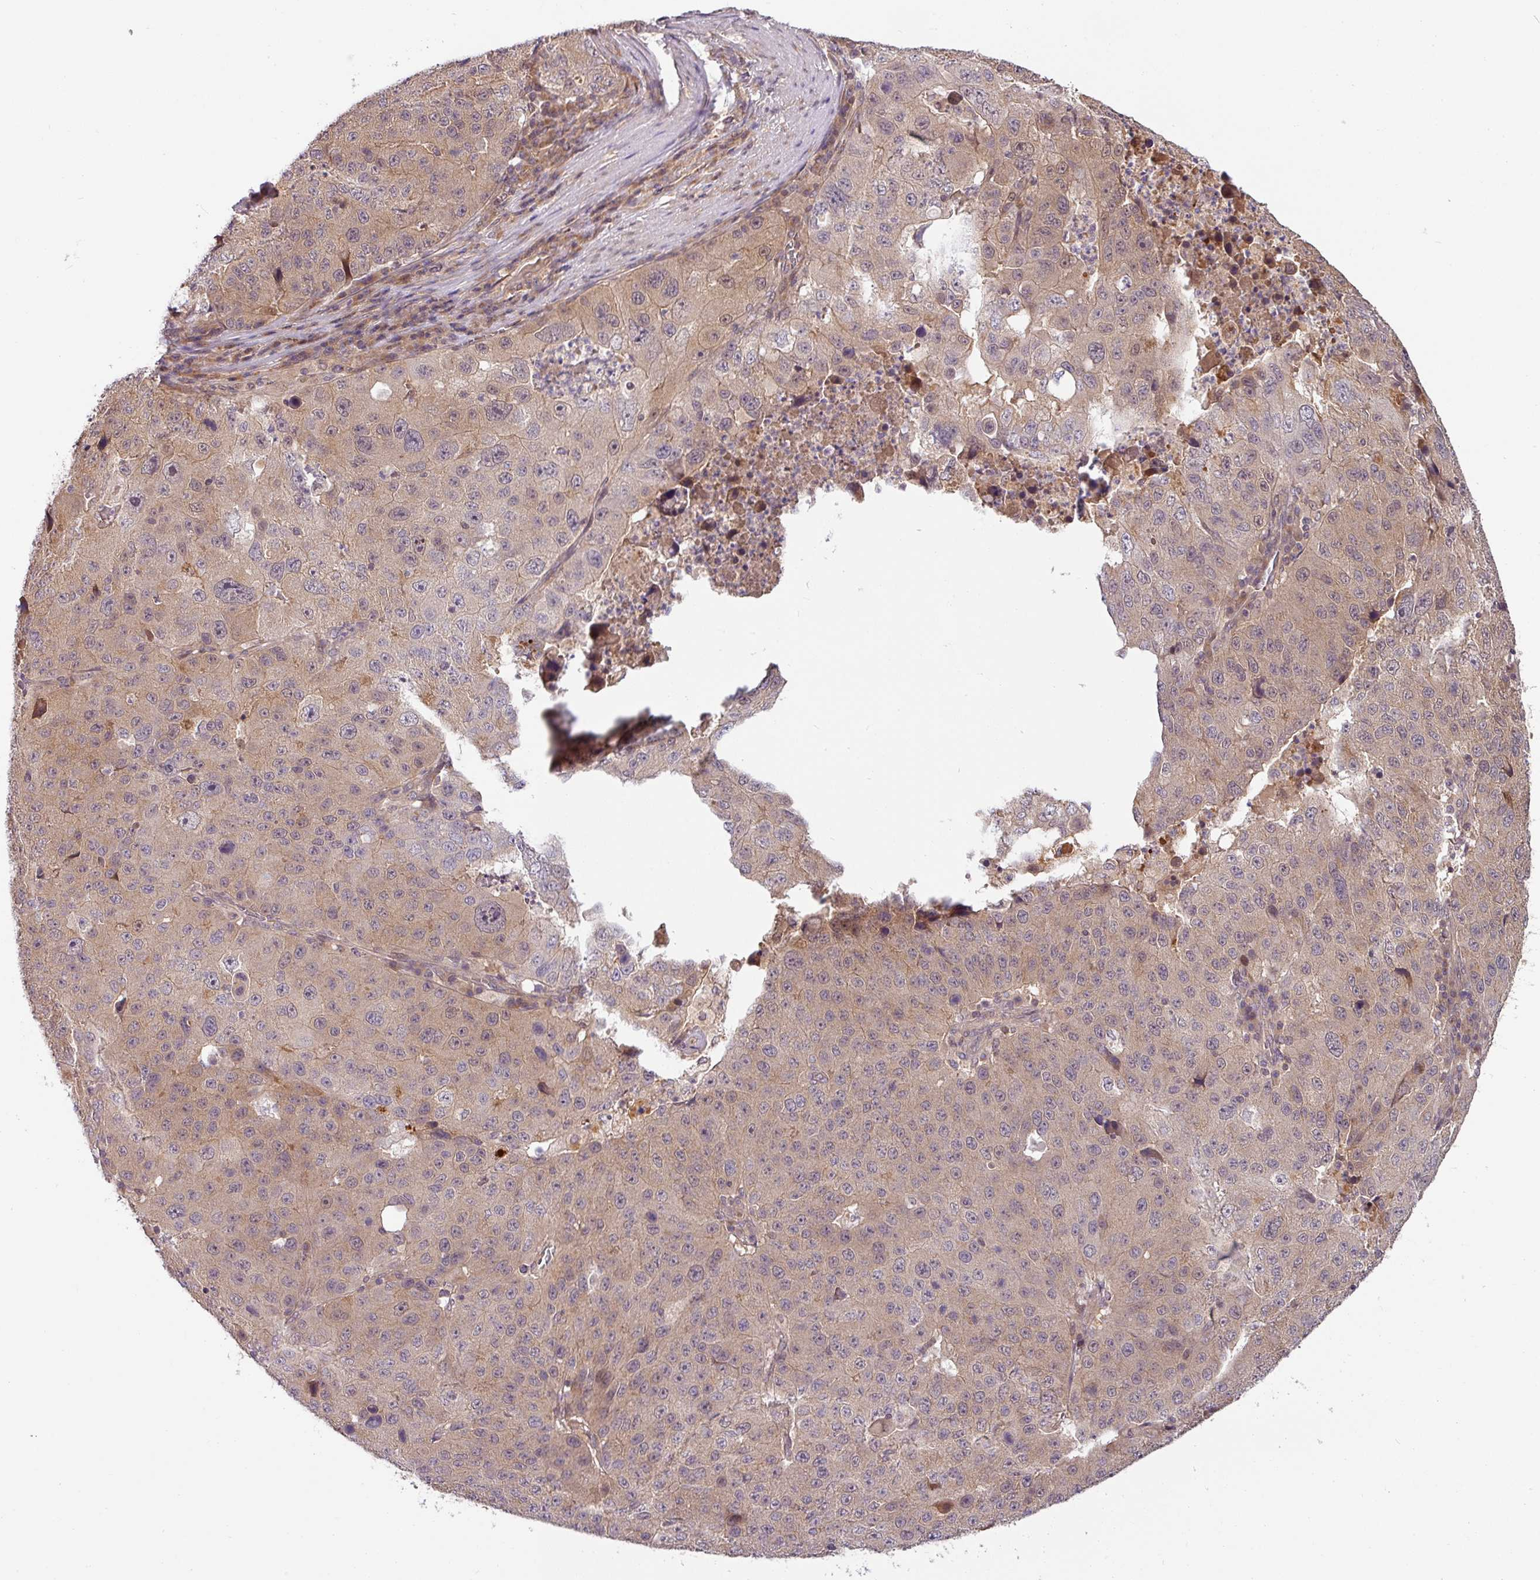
{"staining": {"intensity": "weak", "quantity": "25%-75%", "location": "cytoplasmic/membranous"}, "tissue": "stomach cancer", "cell_type": "Tumor cells", "image_type": "cancer", "snomed": [{"axis": "morphology", "description": "Adenocarcinoma, NOS"}, {"axis": "topography", "description": "Stomach"}], "caption": "Stomach adenocarcinoma stained for a protein (brown) exhibits weak cytoplasmic/membranous positive expression in about 25%-75% of tumor cells.", "gene": "SHB", "patient": {"sex": "male", "age": 71}}